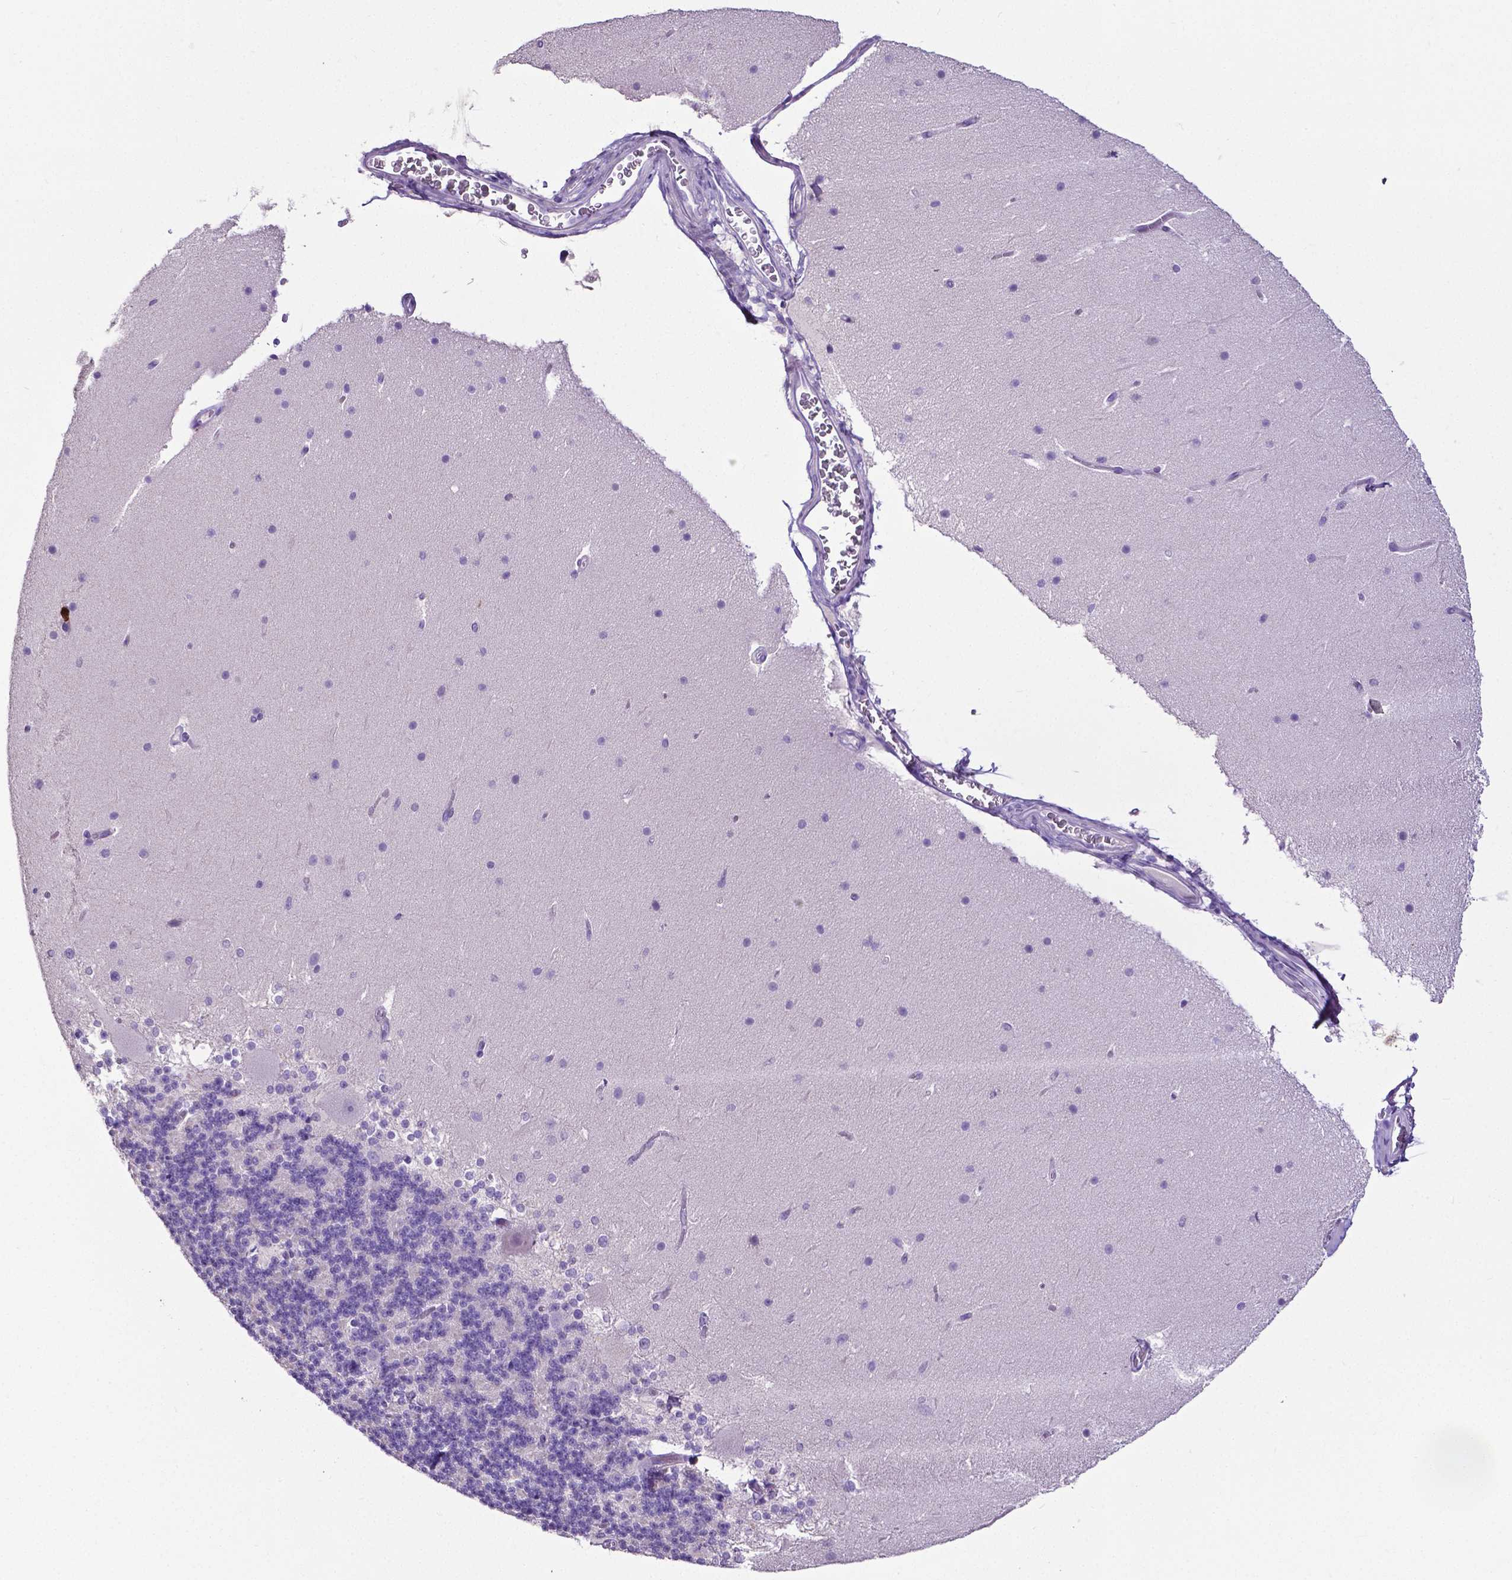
{"staining": {"intensity": "negative", "quantity": "none", "location": "none"}, "tissue": "cerebellum", "cell_type": "Cells in granular layer", "image_type": "normal", "snomed": [{"axis": "morphology", "description": "Normal tissue, NOS"}, {"axis": "topography", "description": "Cerebellum"}], "caption": "The immunohistochemistry (IHC) histopathology image has no significant positivity in cells in granular layer of cerebellum.", "gene": "MMP9", "patient": {"sex": "female", "age": 19}}